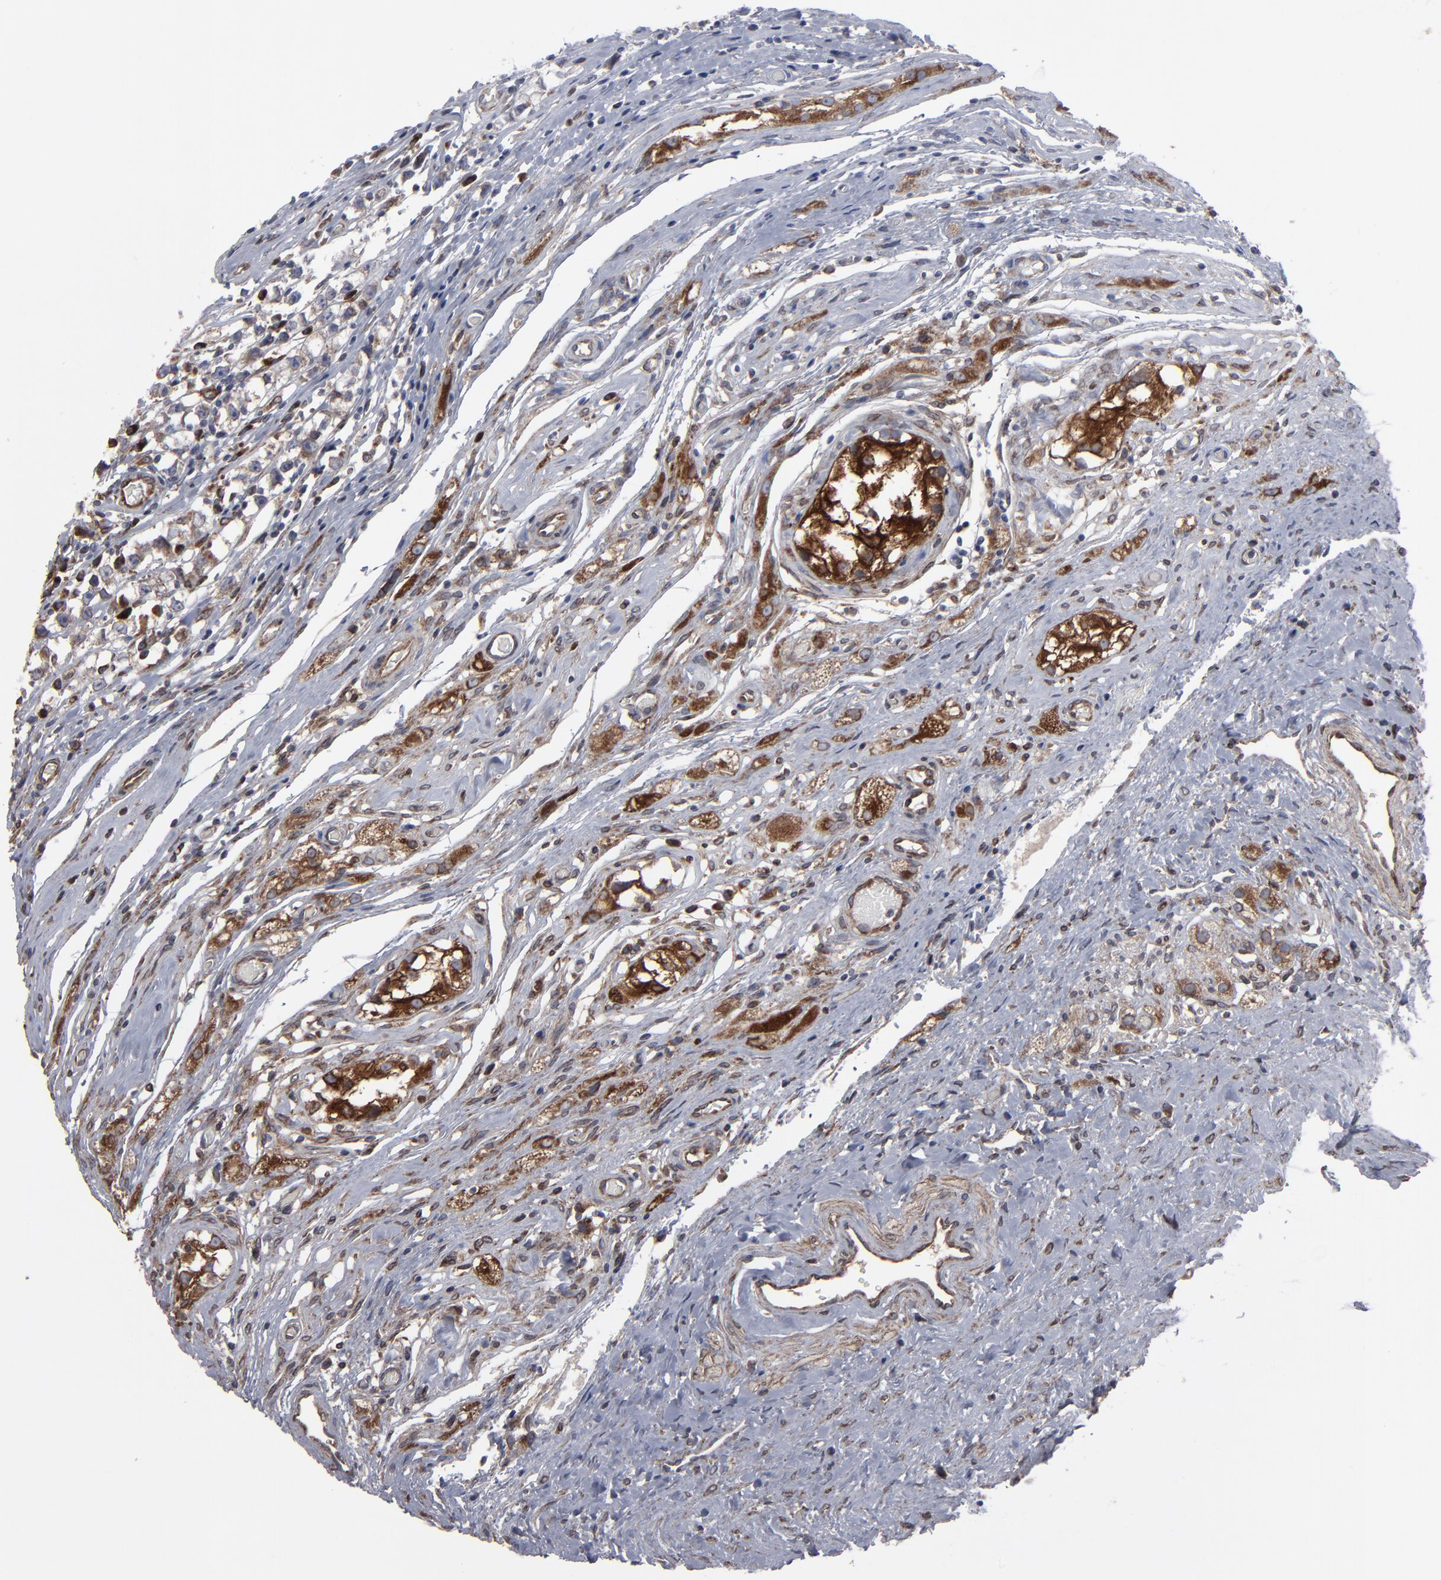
{"staining": {"intensity": "weak", "quantity": ">75%", "location": "cytoplasmic/membranous"}, "tissue": "testis cancer", "cell_type": "Tumor cells", "image_type": "cancer", "snomed": [{"axis": "morphology", "description": "Seminoma, NOS"}, {"axis": "topography", "description": "Testis"}], "caption": "High-power microscopy captured an IHC micrograph of seminoma (testis), revealing weak cytoplasmic/membranous staining in approximately >75% of tumor cells. (Stains: DAB (3,3'-diaminobenzidine) in brown, nuclei in blue, Microscopy: brightfield microscopy at high magnification).", "gene": "CNIH1", "patient": {"sex": "male", "age": 35}}